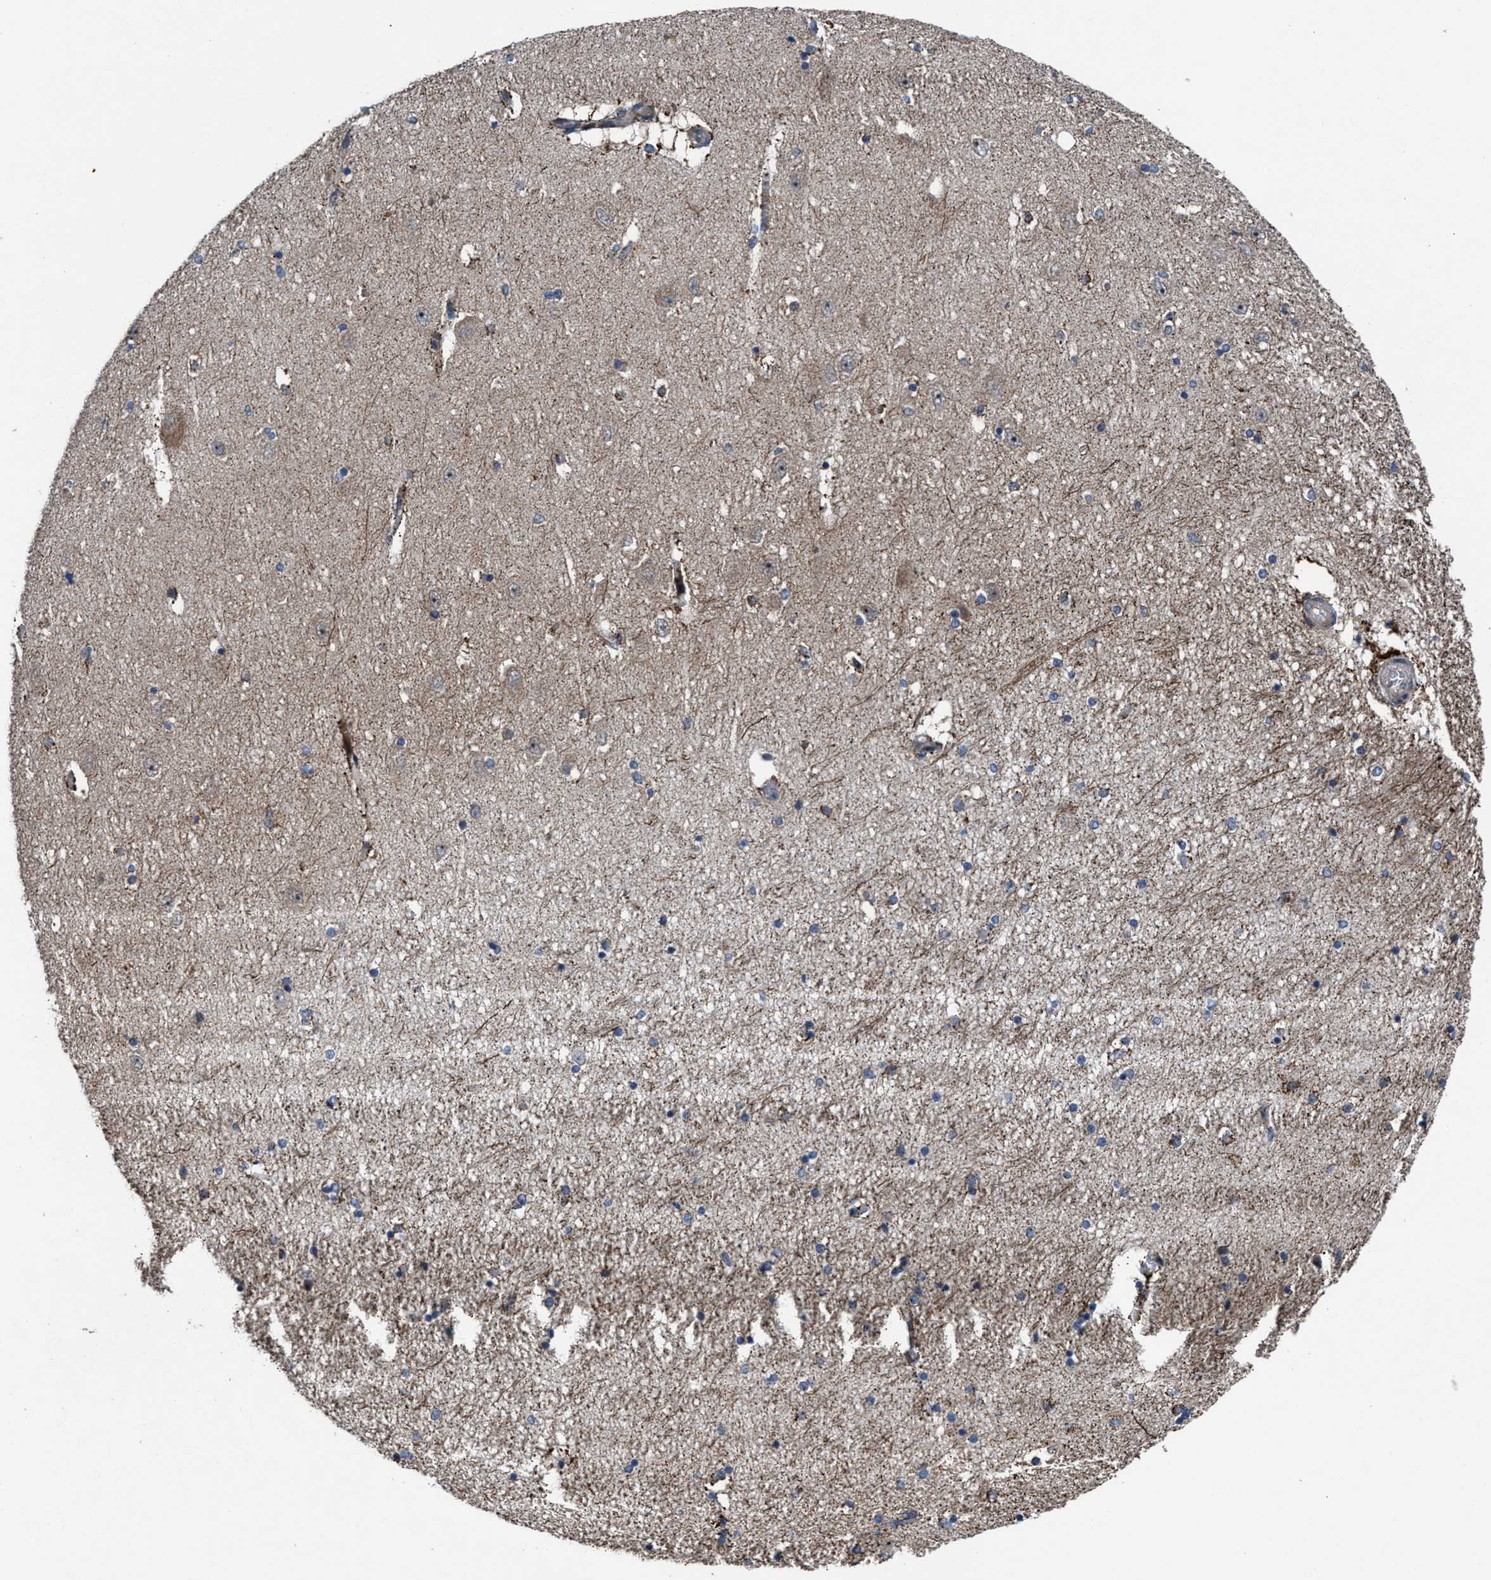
{"staining": {"intensity": "negative", "quantity": "none", "location": "none"}, "tissue": "hippocampus", "cell_type": "Glial cells", "image_type": "normal", "snomed": [{"axis": "morphology", "description": "Normal tissue, NOS"}, {"axis": "topography", "description": "Hippocampus"}], "caption": "Immunohistochemistry (IHC) of benign human hippocampus demonstrates no positivity in glial cells. (DAB immunohistochemistry visualized using brightfield microscopy, high magnification).", "gene": "HAUS6", "patient": {"sex": "female", "age": 54}}